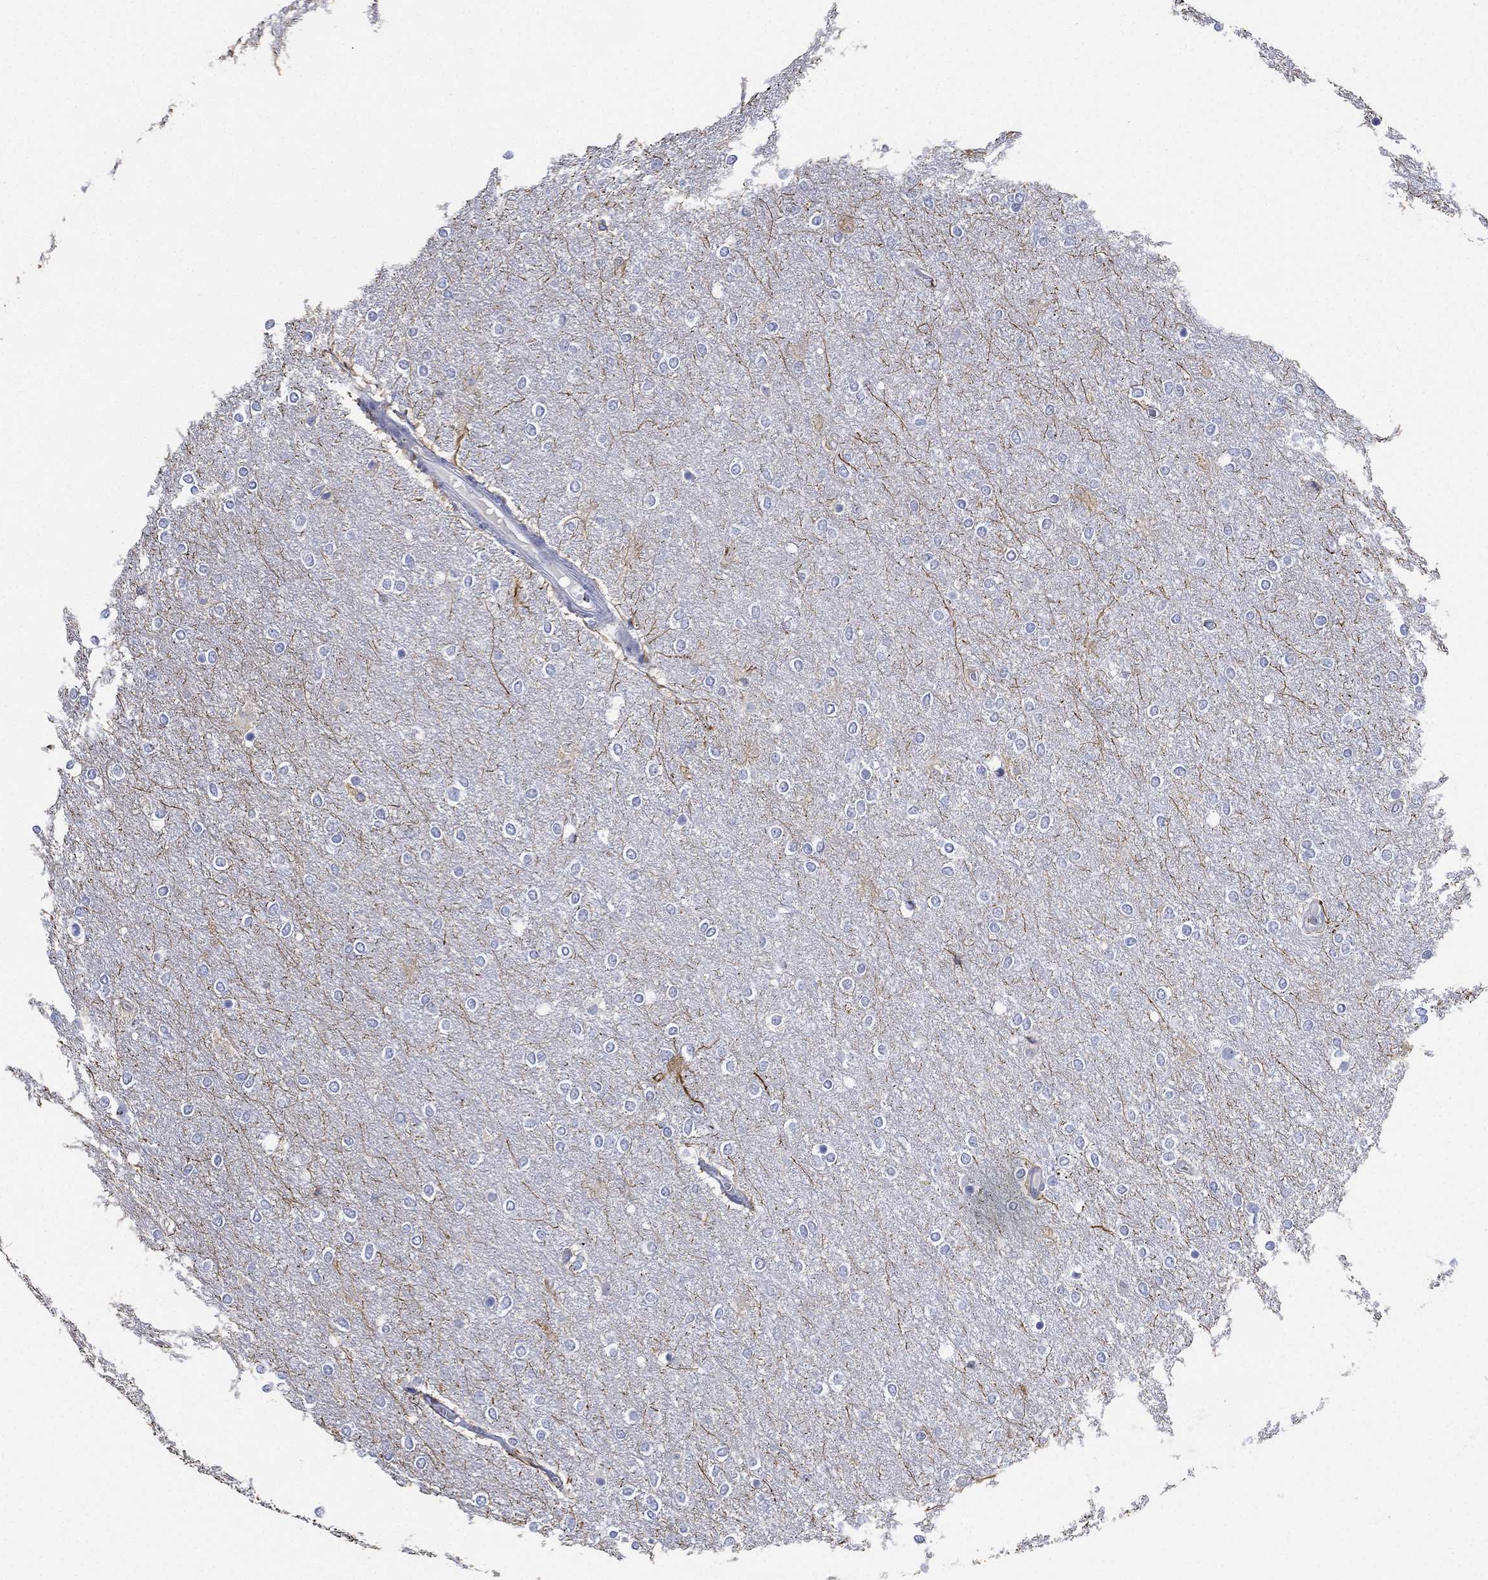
{"staining": {"intensity": "negative", "quantity": "none", "location": "none"}, "tissue": "glioma", "cell_type": "Tumor cells", "image_type": "cancer", "snomed": [{"axis": "morphology", "description": "Glioma, malignant, High grade"}, {"axis": "topography", "description": "Brain"}], "caption": "Immunohistochemical staining of malignant glioma (high-grade) reveals no significant expression in tumor cells. (DAB immunohistochemistry visualized using brightfield microscopy, high magnification).", "gene": "FMO1", "patient": {"sex": "female", "age": 61}}